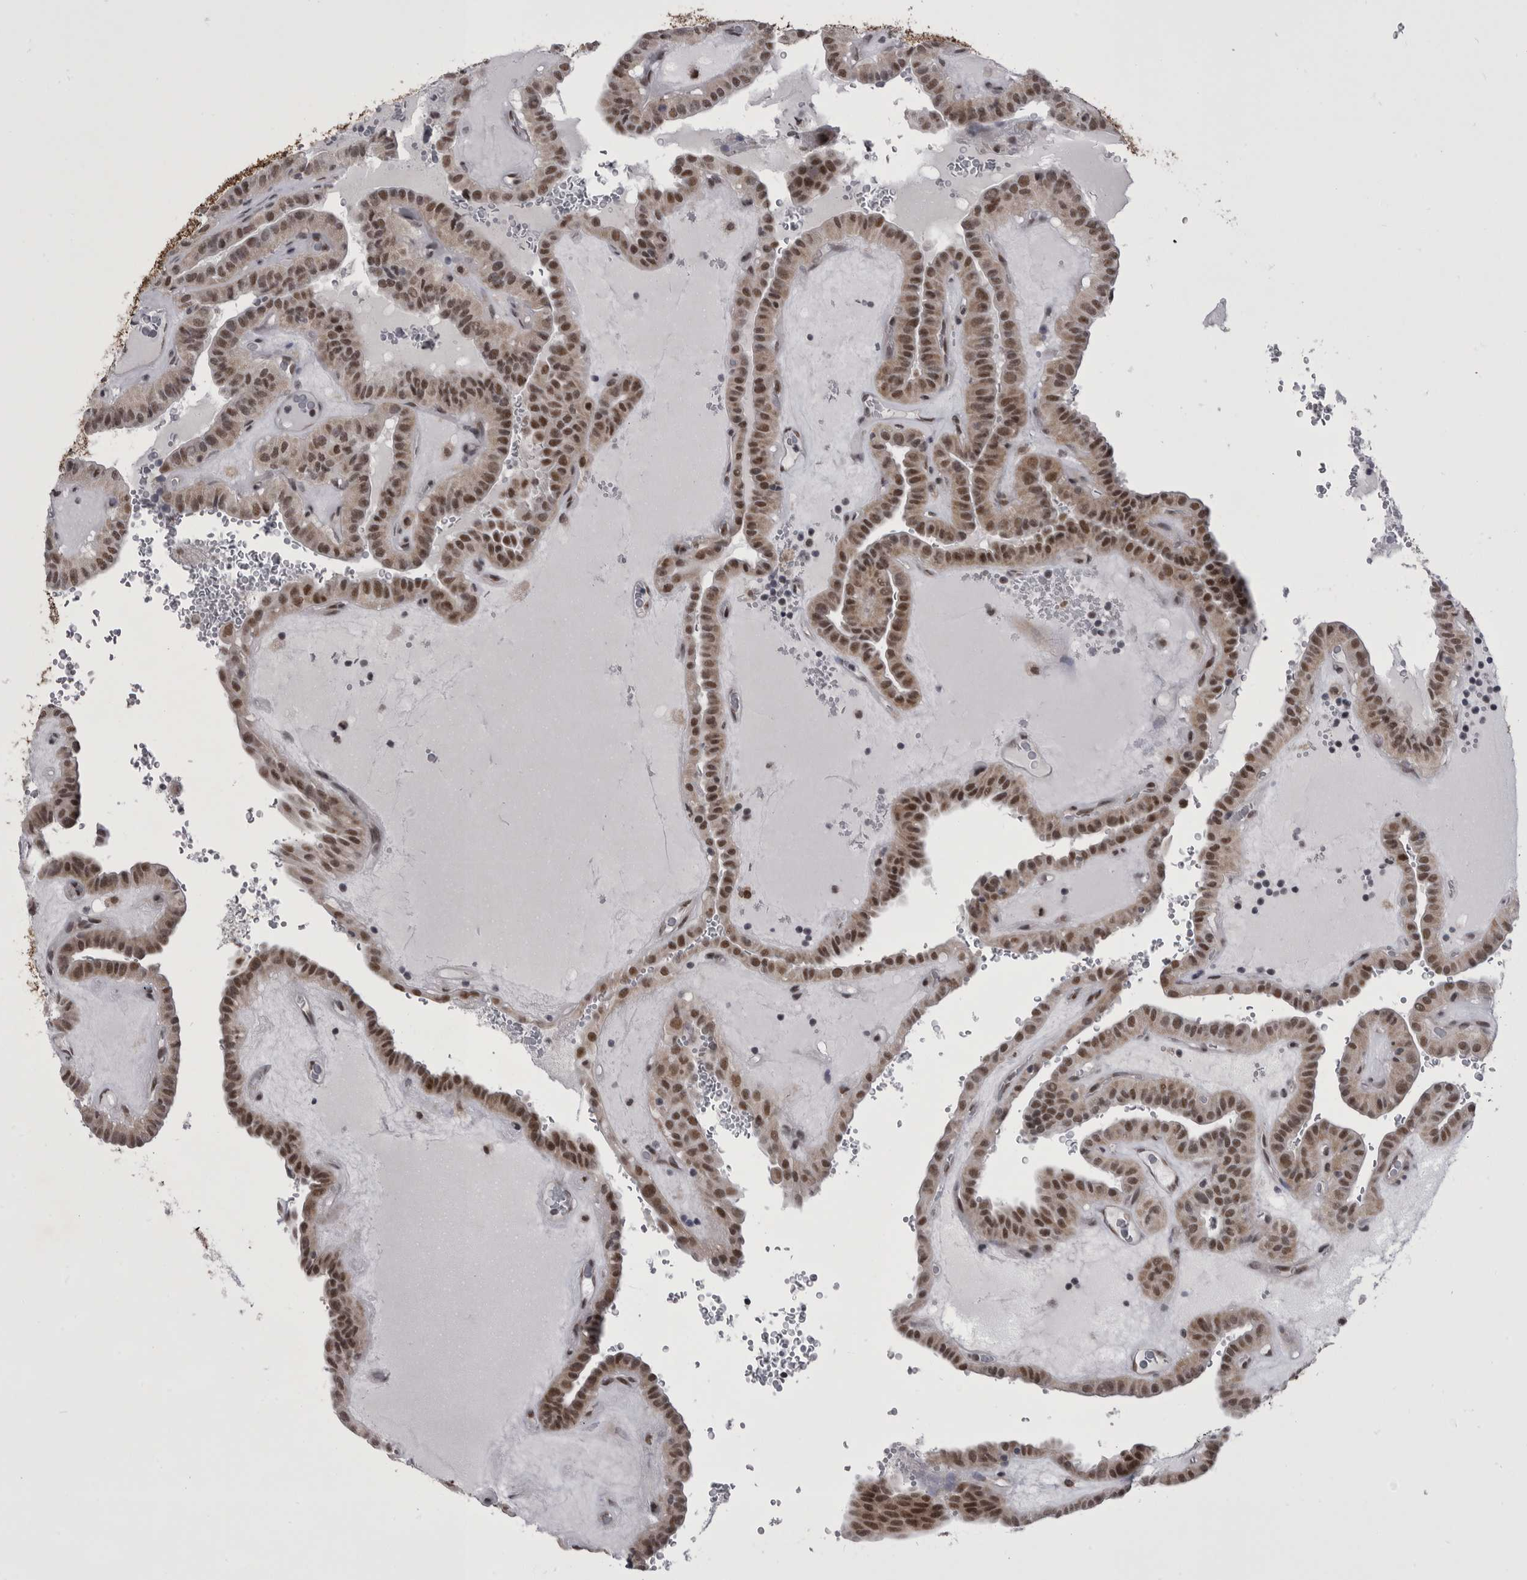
{"staining": {"intensity": "moderate", "quantity": ">75%", "location": "cytoplasmic/membranous,nuclear"}, "tissue": "thyroid cancer", "cell_type": "Tumor cells", "image_type": "cancer", "snomed": [{"axis": "morphology", "description": "Papillary adenocarcinoma, NOS"}, {"axis": "topography", "description": "Thyroid gland"}], "caption": "Moderate cytoplasmic/membranous and nuclear positivity for a protein is identified in about >75% of tumor cells of thyroid papillary adenocarcinoma using immunohistochemistry (IHC).", "gene": "PRPF3", "patient": {"sex": "male", "age": 77}}